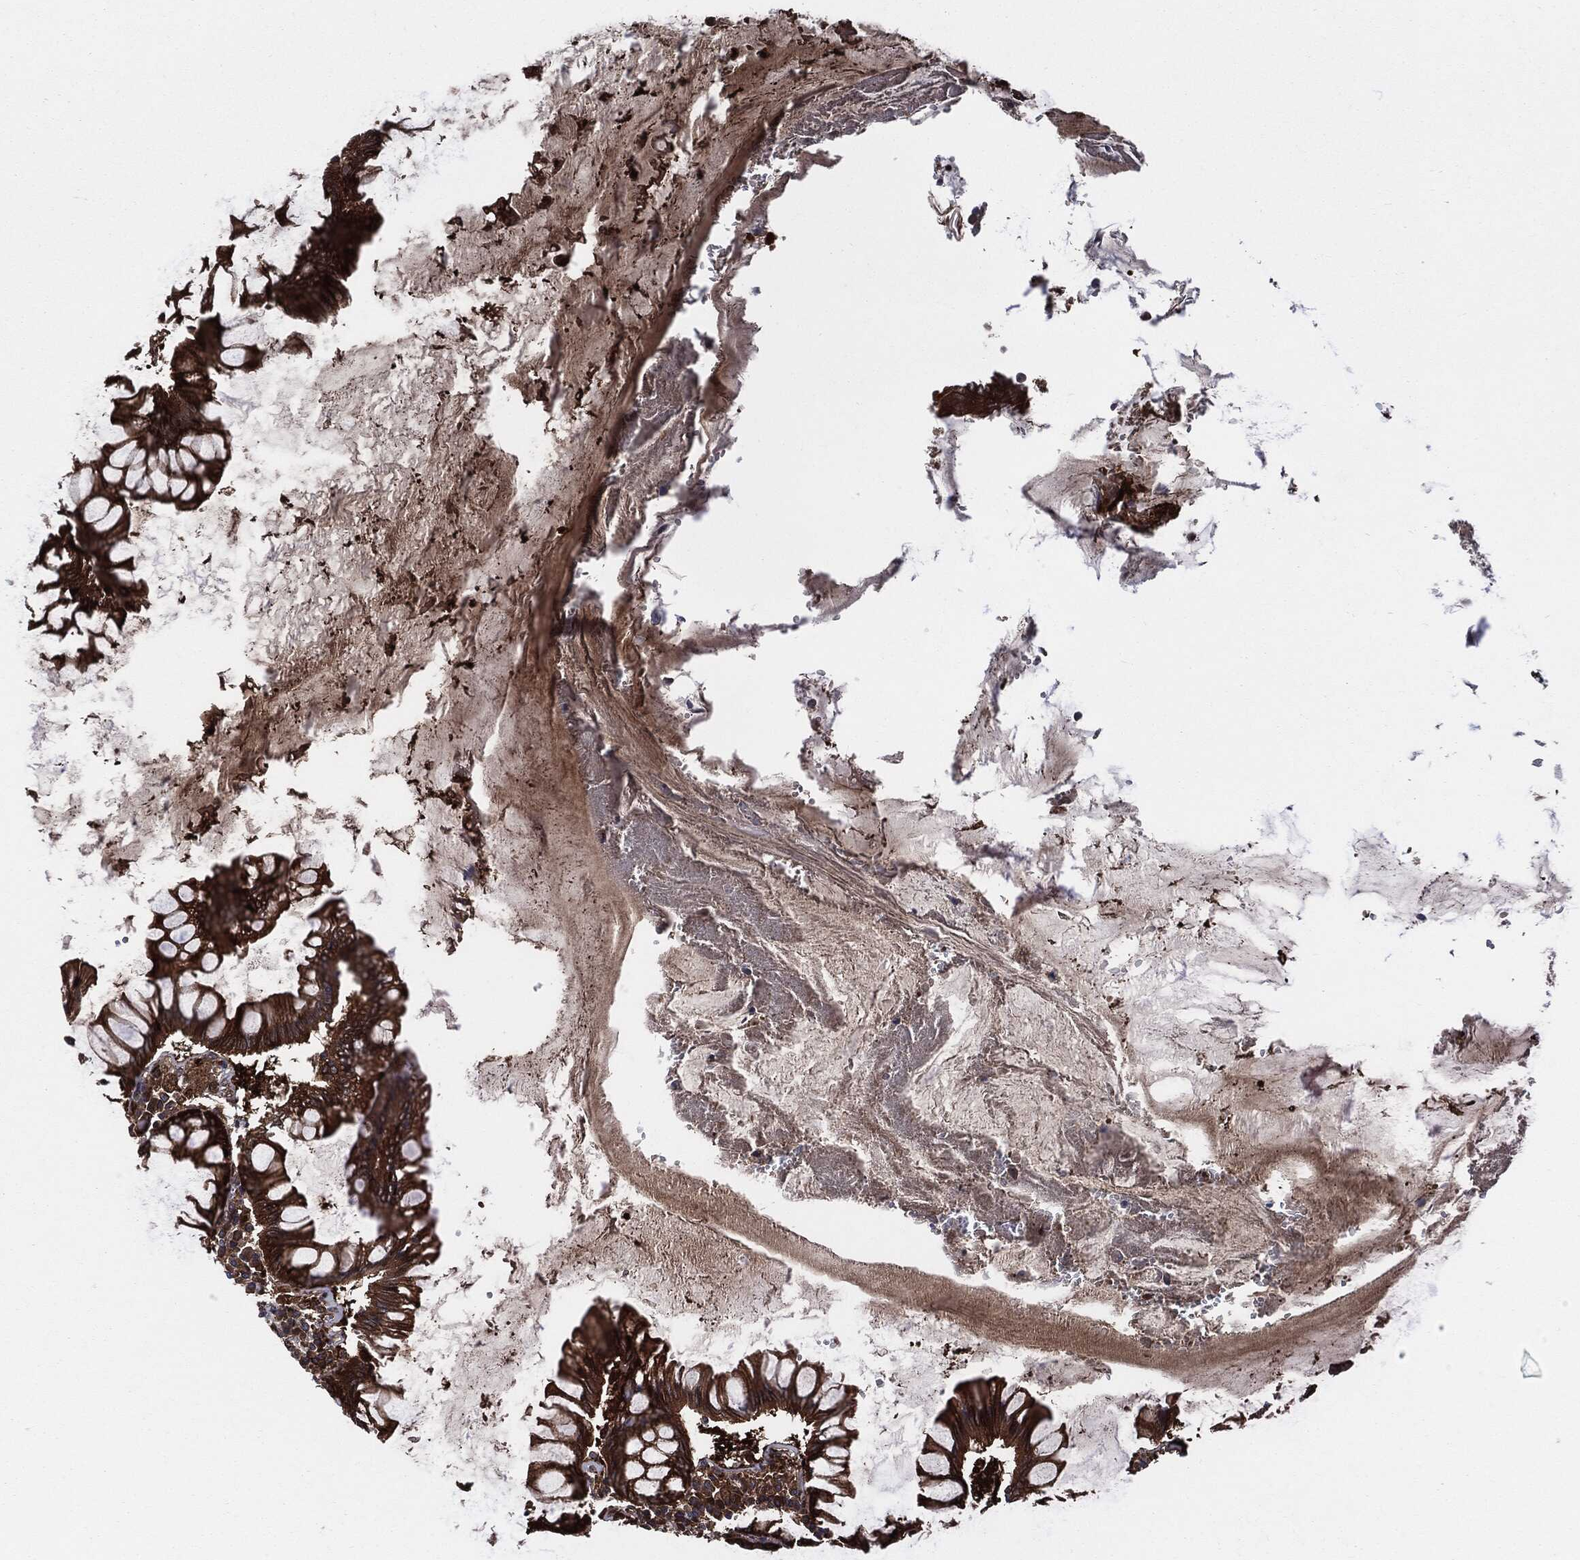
{"staining": {"intensity": "weak", "quantity": ">75%", "location": "cytoplasmic/membranous"}, "tissue": "colon", "cell_type": "Endothelial cells", "image_type": "normal", "snomed": [{"axis": "morphology", "description": "Normal tissue, NOS"}, {"axis": "topography", "description": "Colon"}], "caption": "This micrograph displays immunohistochemistry (IHC) staining of normal colon, with low weak cytoplasmic/membranous positivity in about >75% of endothelial cells.", "gene": "XPNPEP1", "patient": {"sex": "male", "age": 65}}